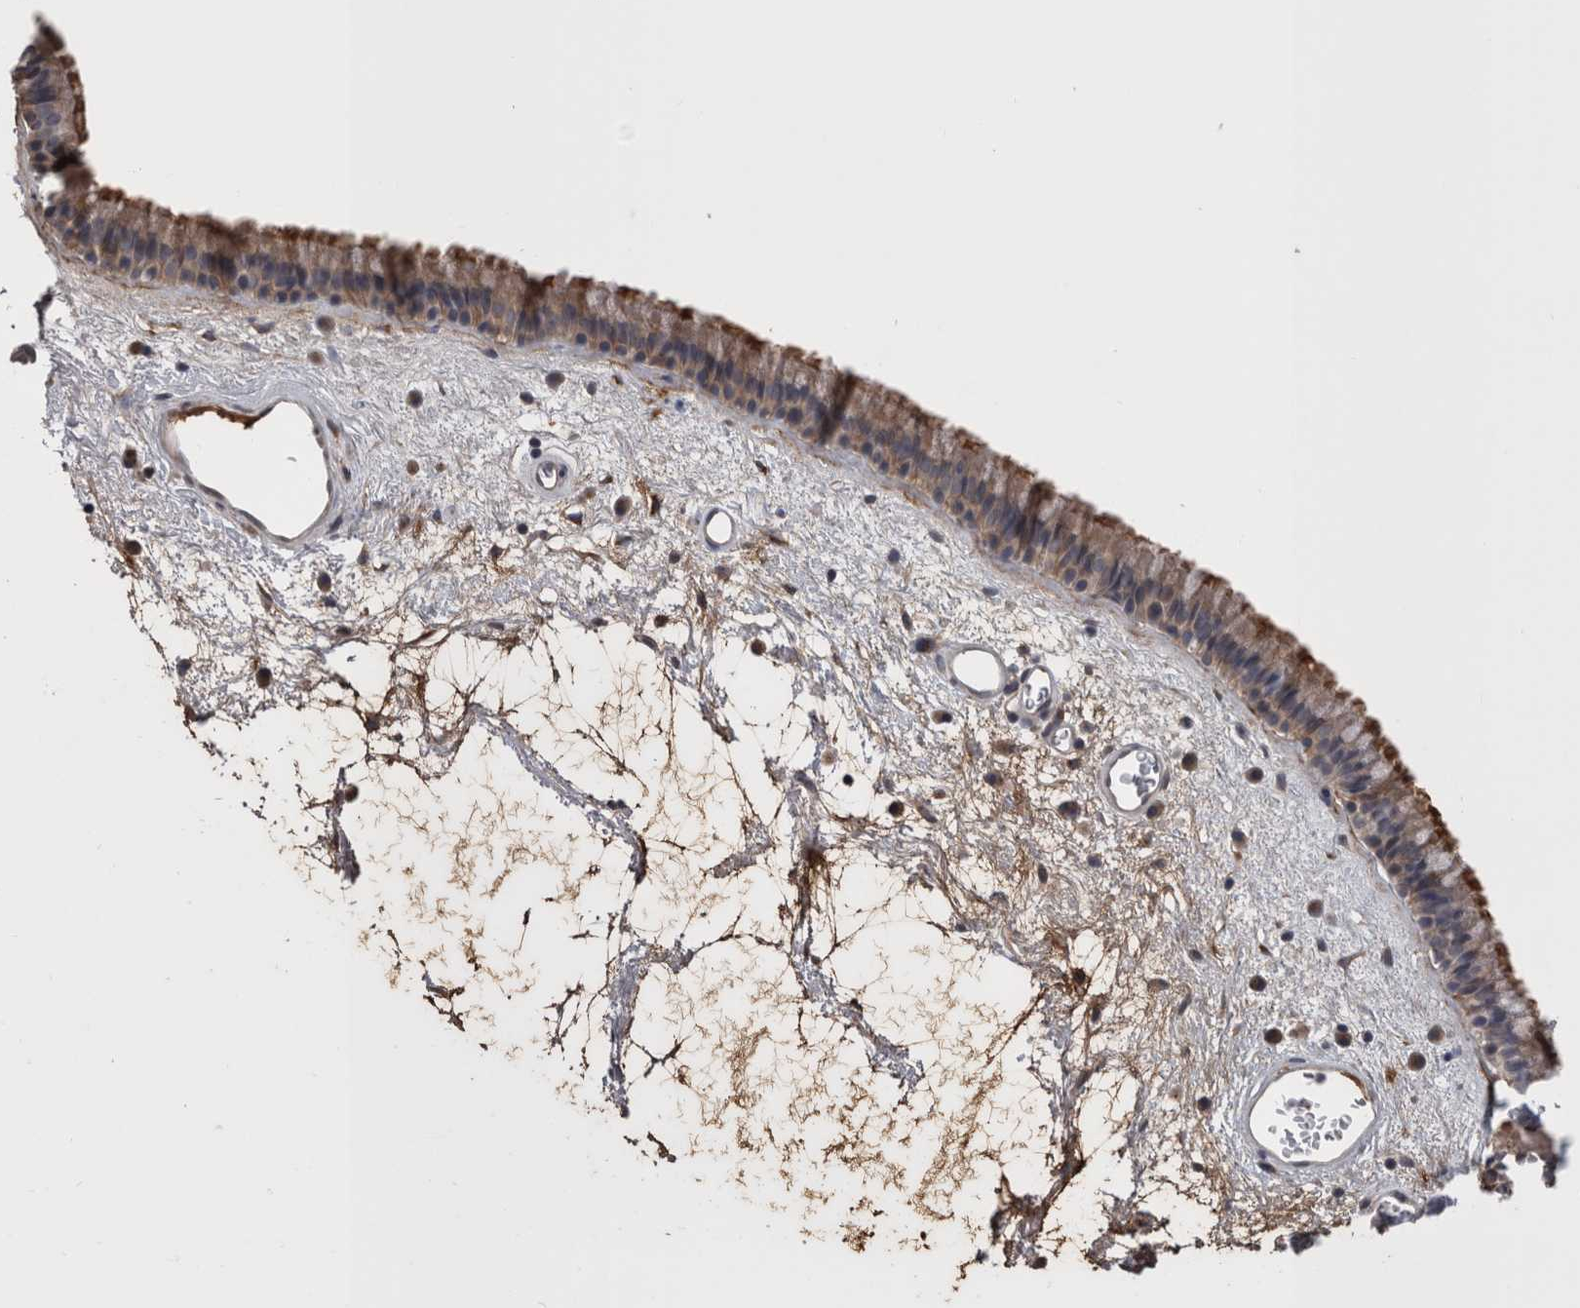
{"staining": {"intensity": "moderate", "quantity": ">75%", "location": "cytoplasmic/membranous"}, "tissue": "nasopharynx", "cell_type": "Respiratory epithelial cells", "image_type": "normal", "snomed": [{"axis": "morphology", "description": "Normal tissue, NOS"}, {"axis": "morphology", "description": "Inflammation, NOS"}, {"axis": "topography", "description": "Nasopharynx"}], "caption": "The photomicrograph displays staining of benign nasopharynx, revealing moderate cytoplasmic/membranous protein positivity (brown color) within respiratory epithelial cells. (Brightfield microscopy of DAB IHC at high magnification).", "gene": "STC1", "patient": {"sex": "male", "age": 48}}